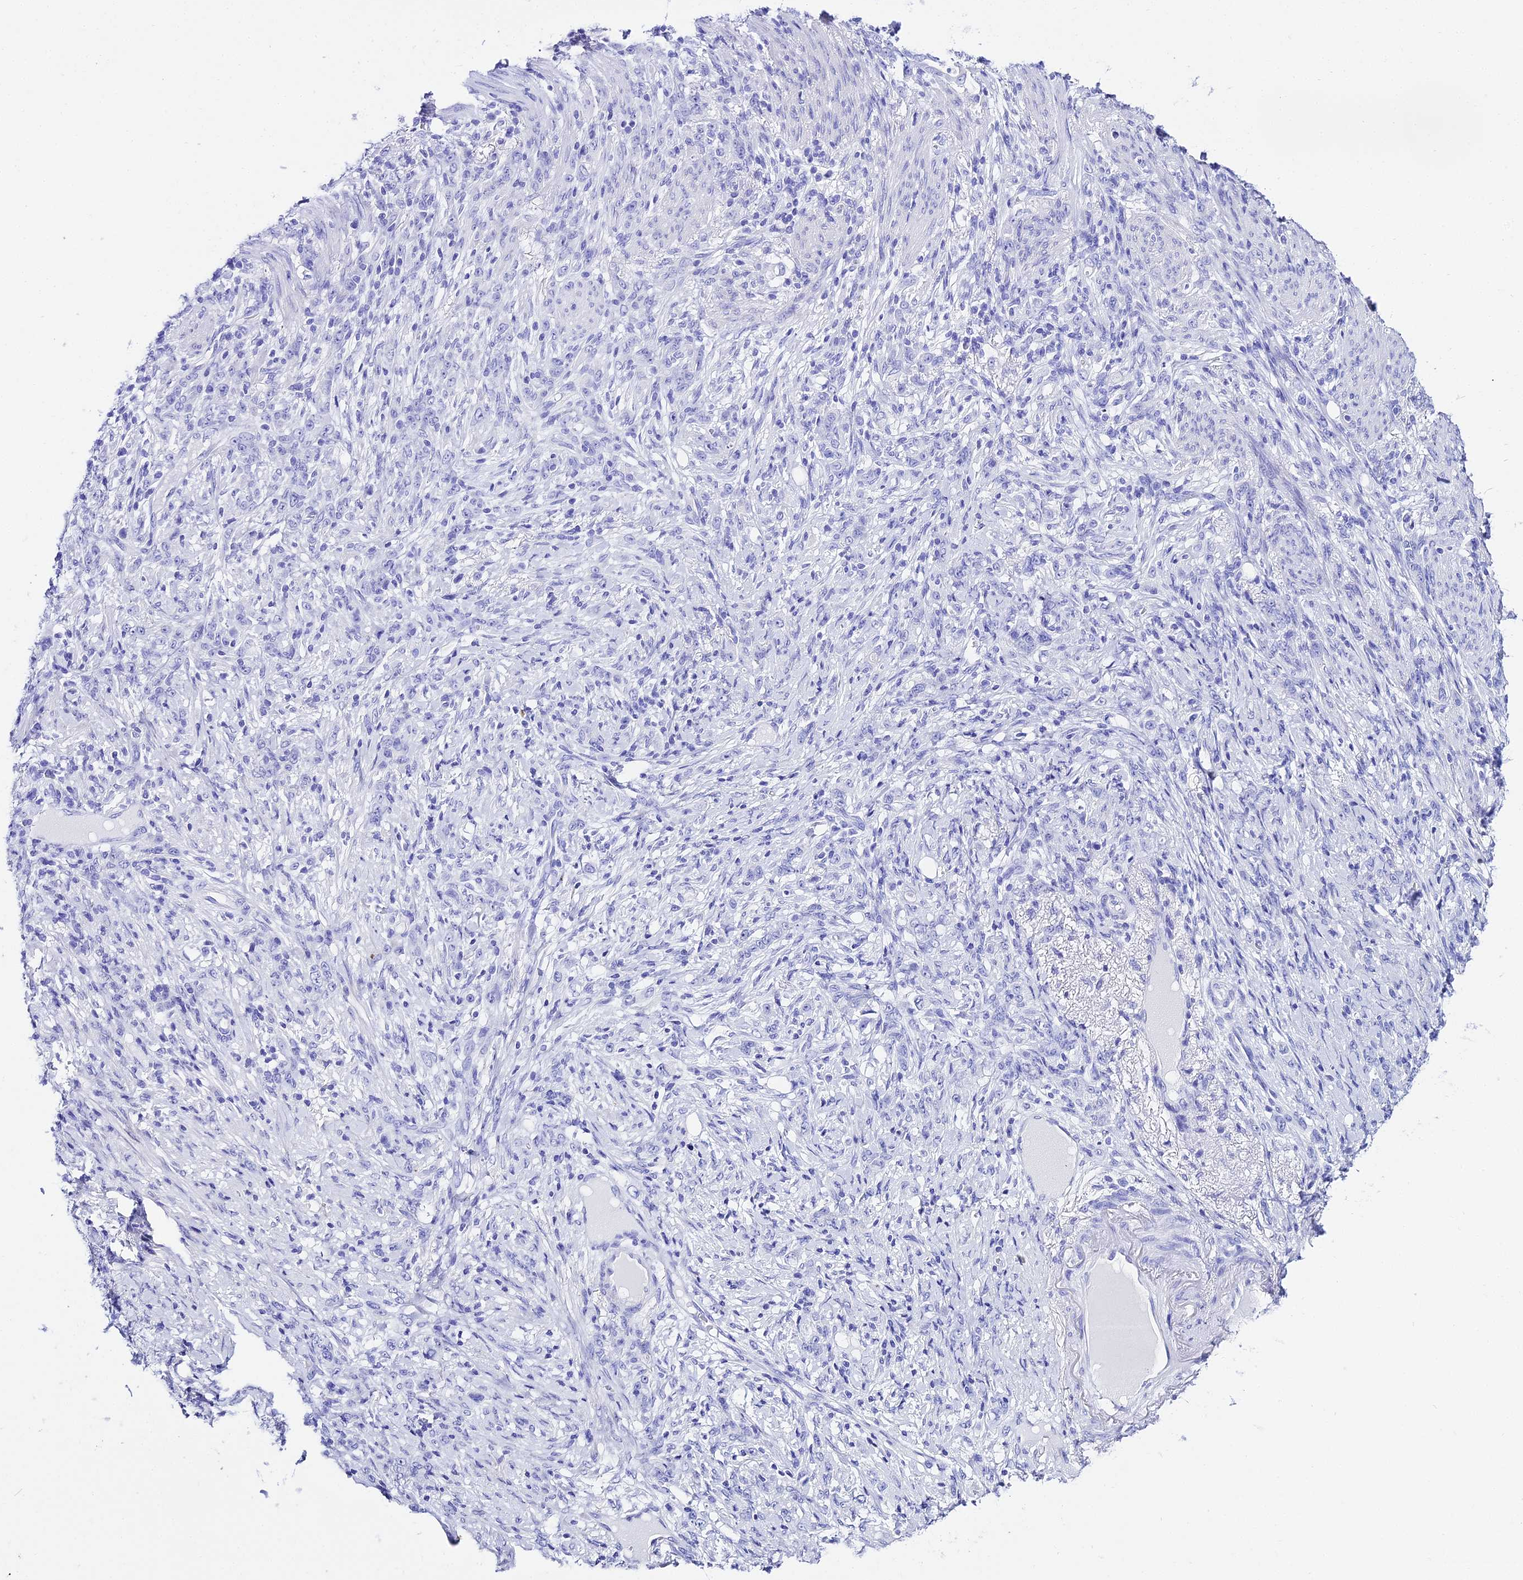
{"staining": {"intensity": "negative", "quantity": "none", "location": "none"}, "tissue": "stomach cancer", "cell_type": "Tumor cells", "image_type": "cancer", "snomed": [{"axis": "morphology", "description": "Normal tissue, NOS"}, {"axis": "morphology", "description": "Adenocarcinoma, NOS"}, {"axis": "topography", "description": "Stomach"}], "caption": "Immunohistochemical staining of stomach adenocarcinoma shows no significant staining in tumor cells.", "gene": "TRMT44", "patient": {"sex": "female", "age": 79}}